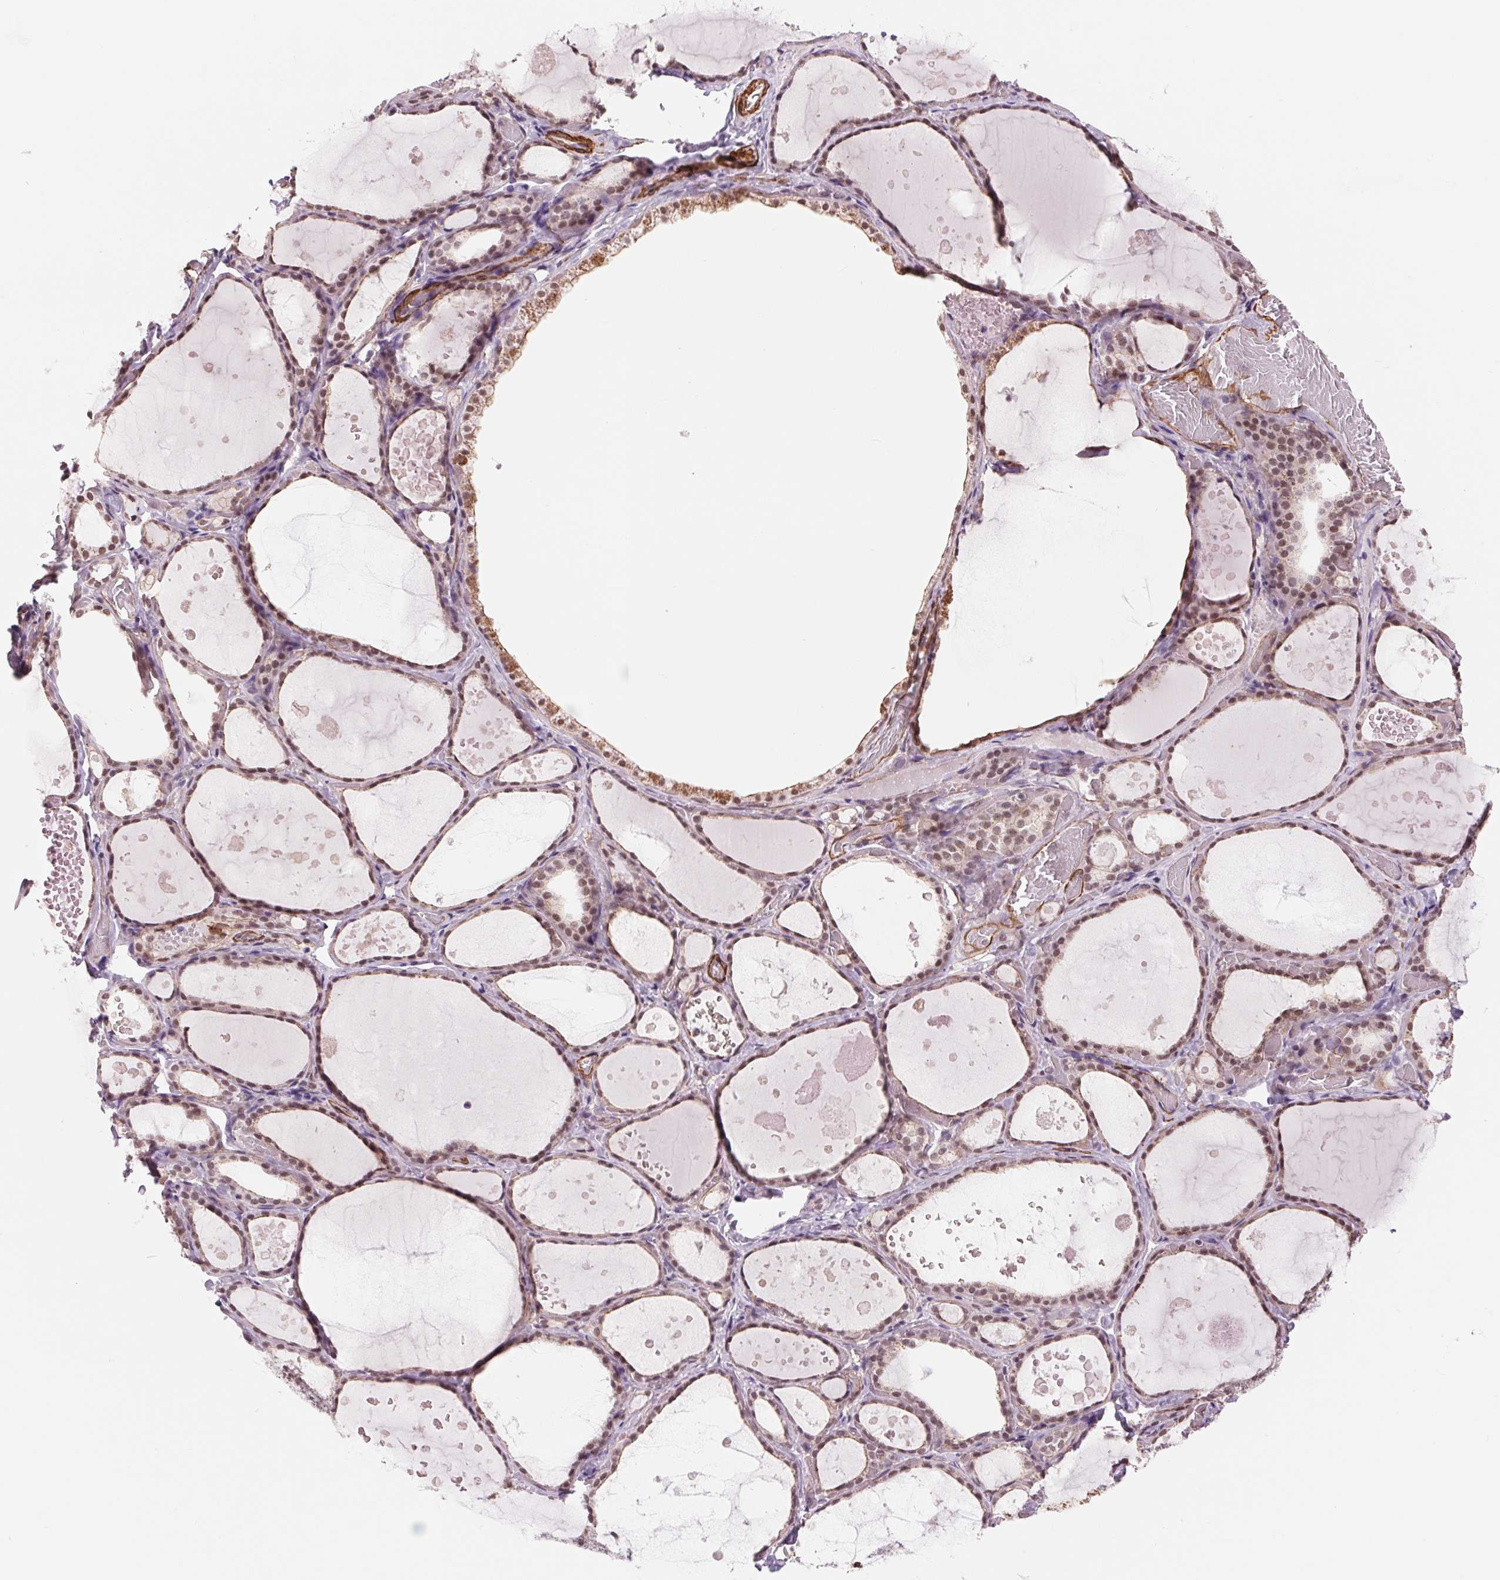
{"staining": {"intensity": "moderate", "quantity": ">75%", "location": "cytoplasmic/membranous,nuclear"}, "tissue": "thyroid gland", "cell_type": "Glandular cells", "image_type": "normal", "snomed": [{"axis": "morphology", "description": "Normal tissue, NOS"}, {"axis": "topography", "description": "Thyroid gland"}], "caption": "A high-resolution photomicrograph shows immunohistochemistry staining of unremarkable thyroid gland, which demonstrates moderate cytoplasmic/membranous,nuclear staining in about >75% of glandular cells.", "gene": "BCAT1", "patient": {"sex": "female", "age": 56}}